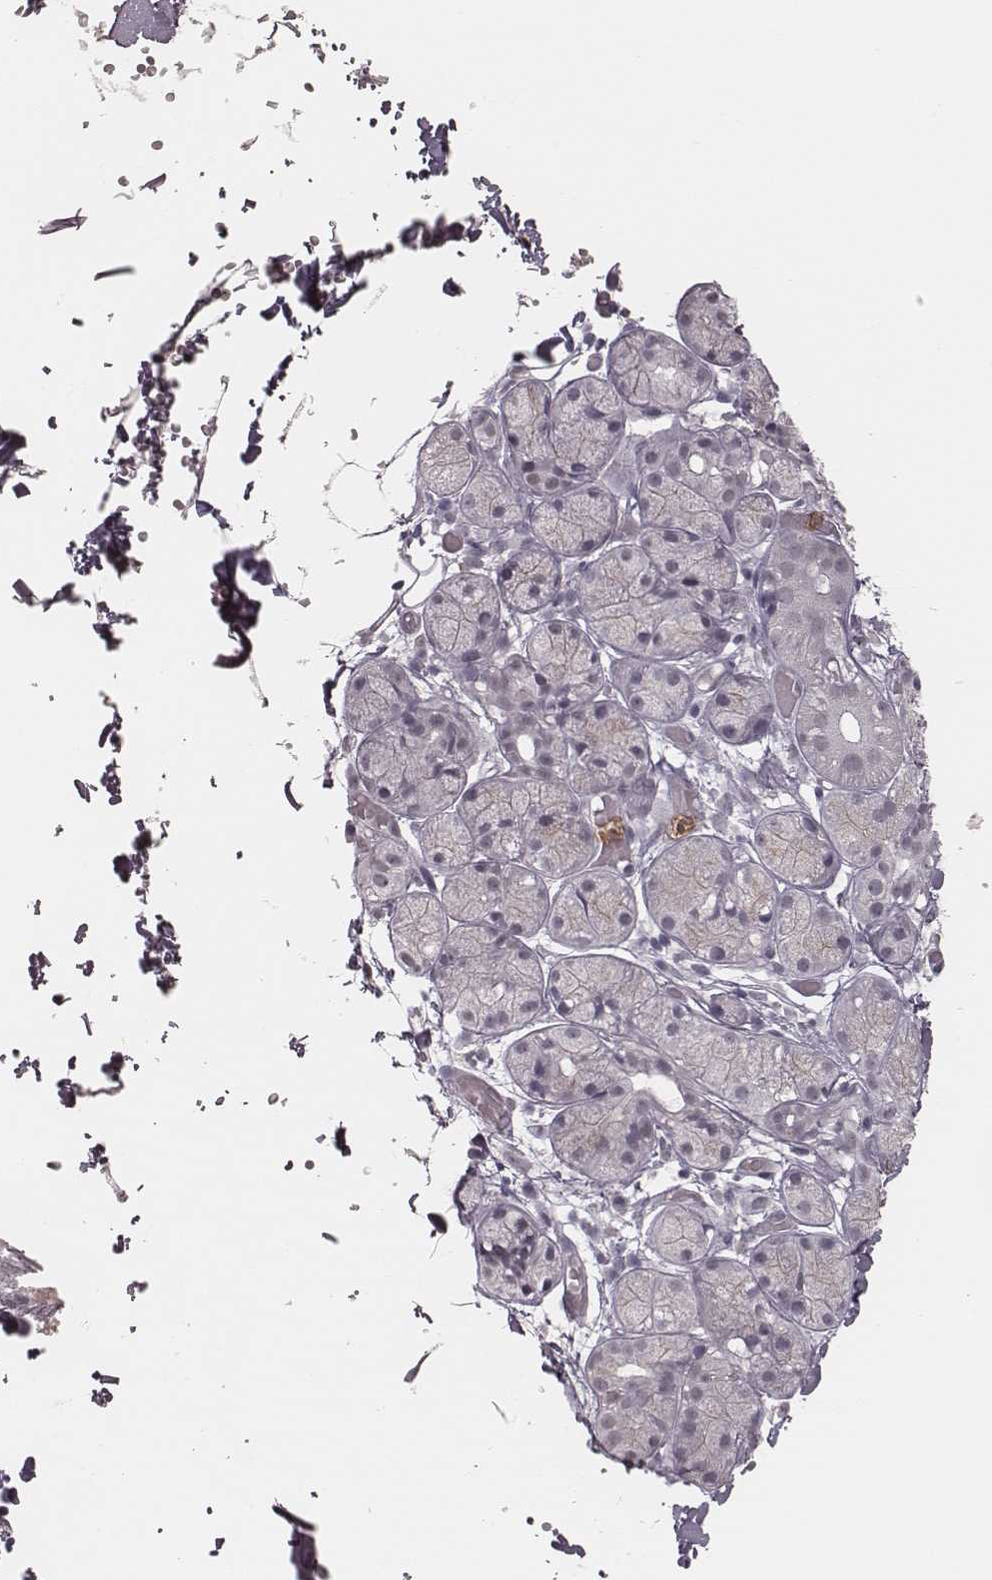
{"staining": {"intensity": "negative", "quantity": "none", "location": "none"}, "tissue": "salivary gland", "cell_type": "Glandular cells", "image_type": "normal", "snomed": [{"axis": "morphology", "description": "Normal tissue, NOS"}, {"axis": "topography", "description": "Salivary gland"}, {"axis": "topography", "description": "Peripheral nerve tissue"}], "caption": "High power microscopy photomicrograph of an IHC image of benign salivary gland, revealing no significant expression in glandular cells.", "gene": "KITLG", "patient": {"sex": "male", "age": 71}}